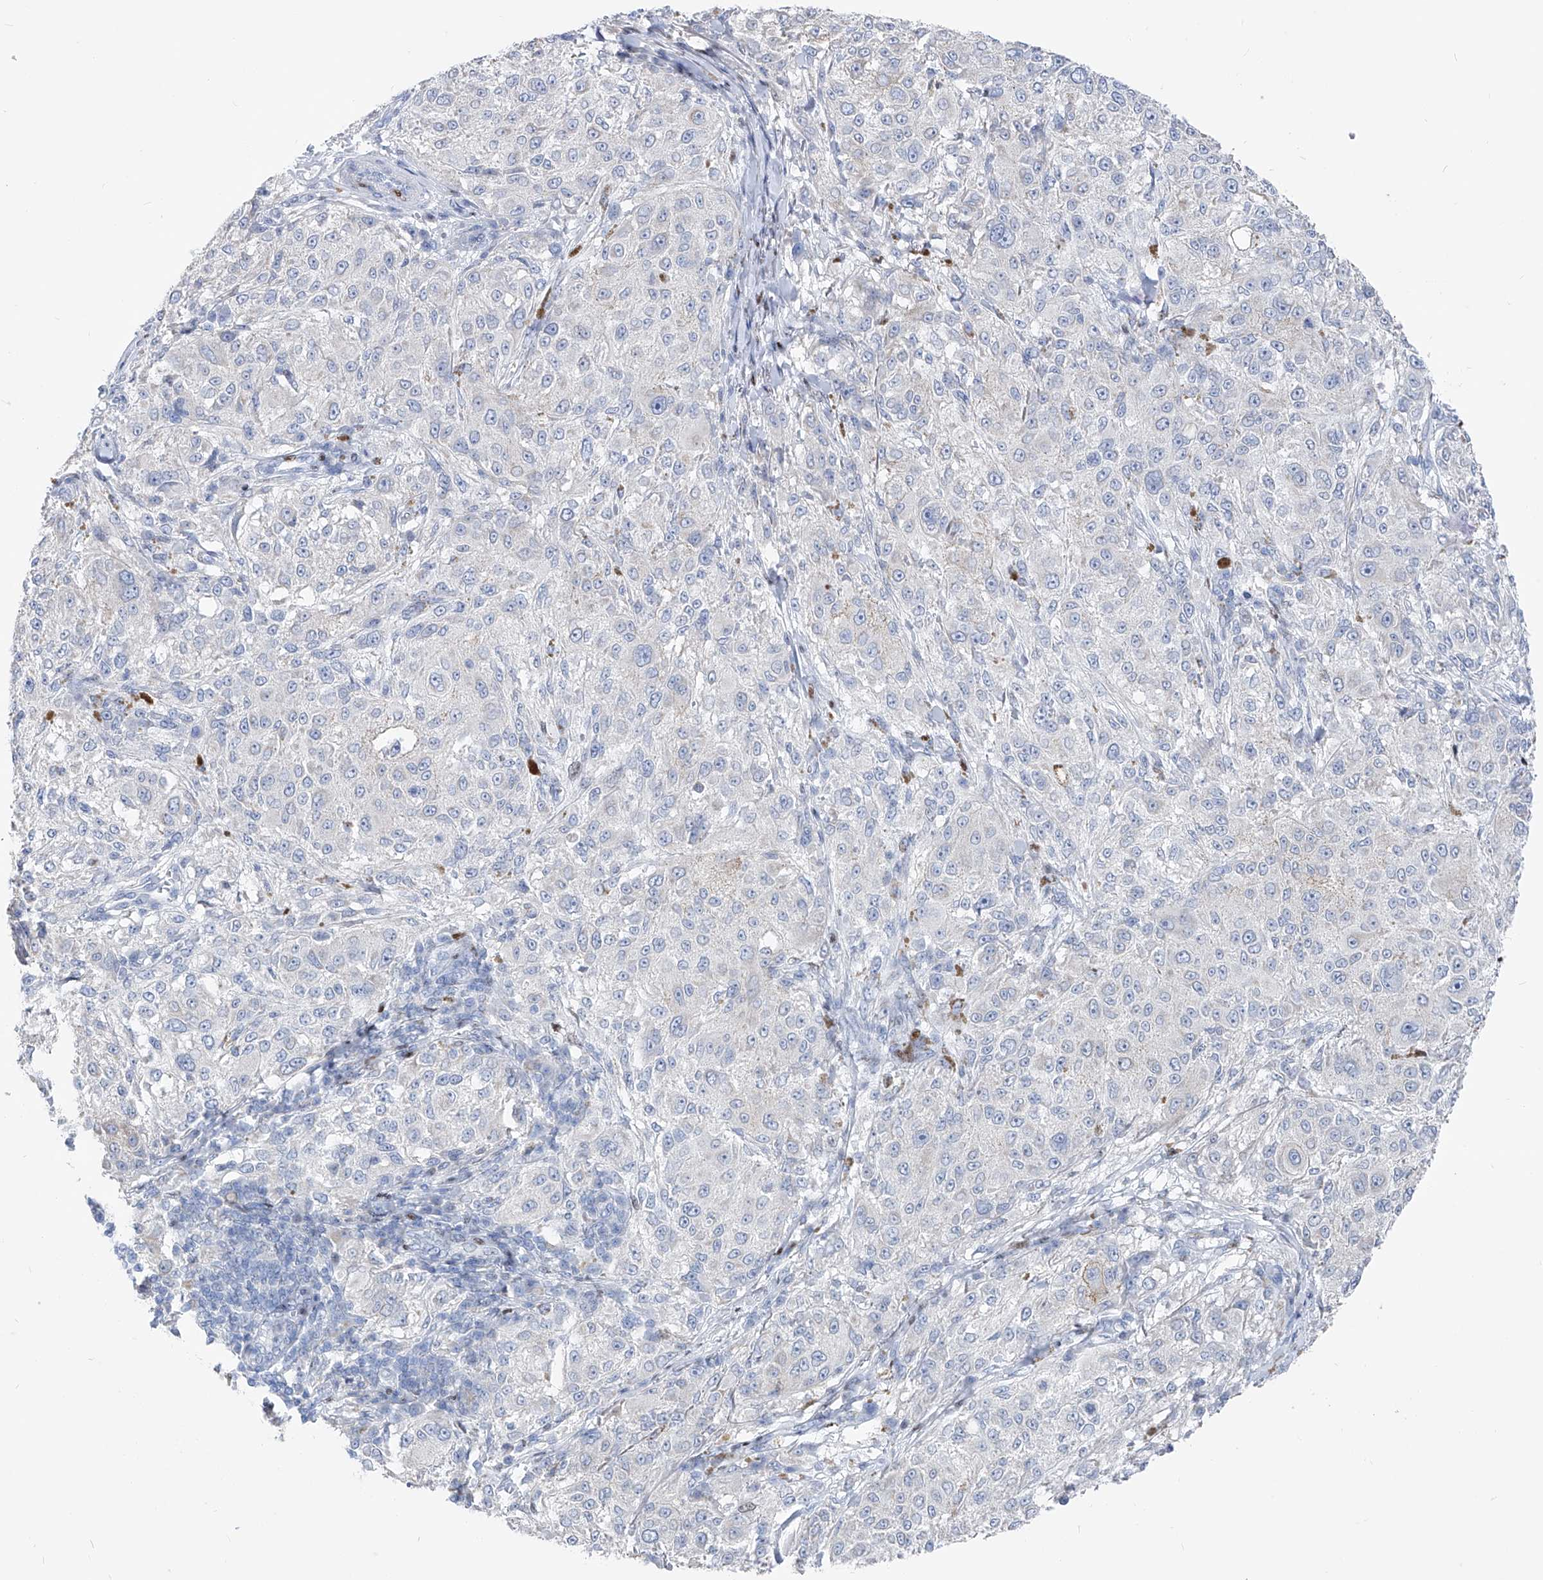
{"staining": {"intensity": "negative", "quantity": "none", "location": "none"}, "tissue": "melanoma", "cell_type": "Tumor cells", "image_type": "cancer", "snomed": [{"axis": "morphology", "description": "Necrosis, NOS"}, {"axis": "morphology", "description": "Malignant melanoma, NOS"}, {"axis": "topography", "description": "Skin"}], "caption": "IHC of human melanoma displays no staining in tumor cells.", "gene": "FRS3", "patient": {"sex": "female", "age": 87}}